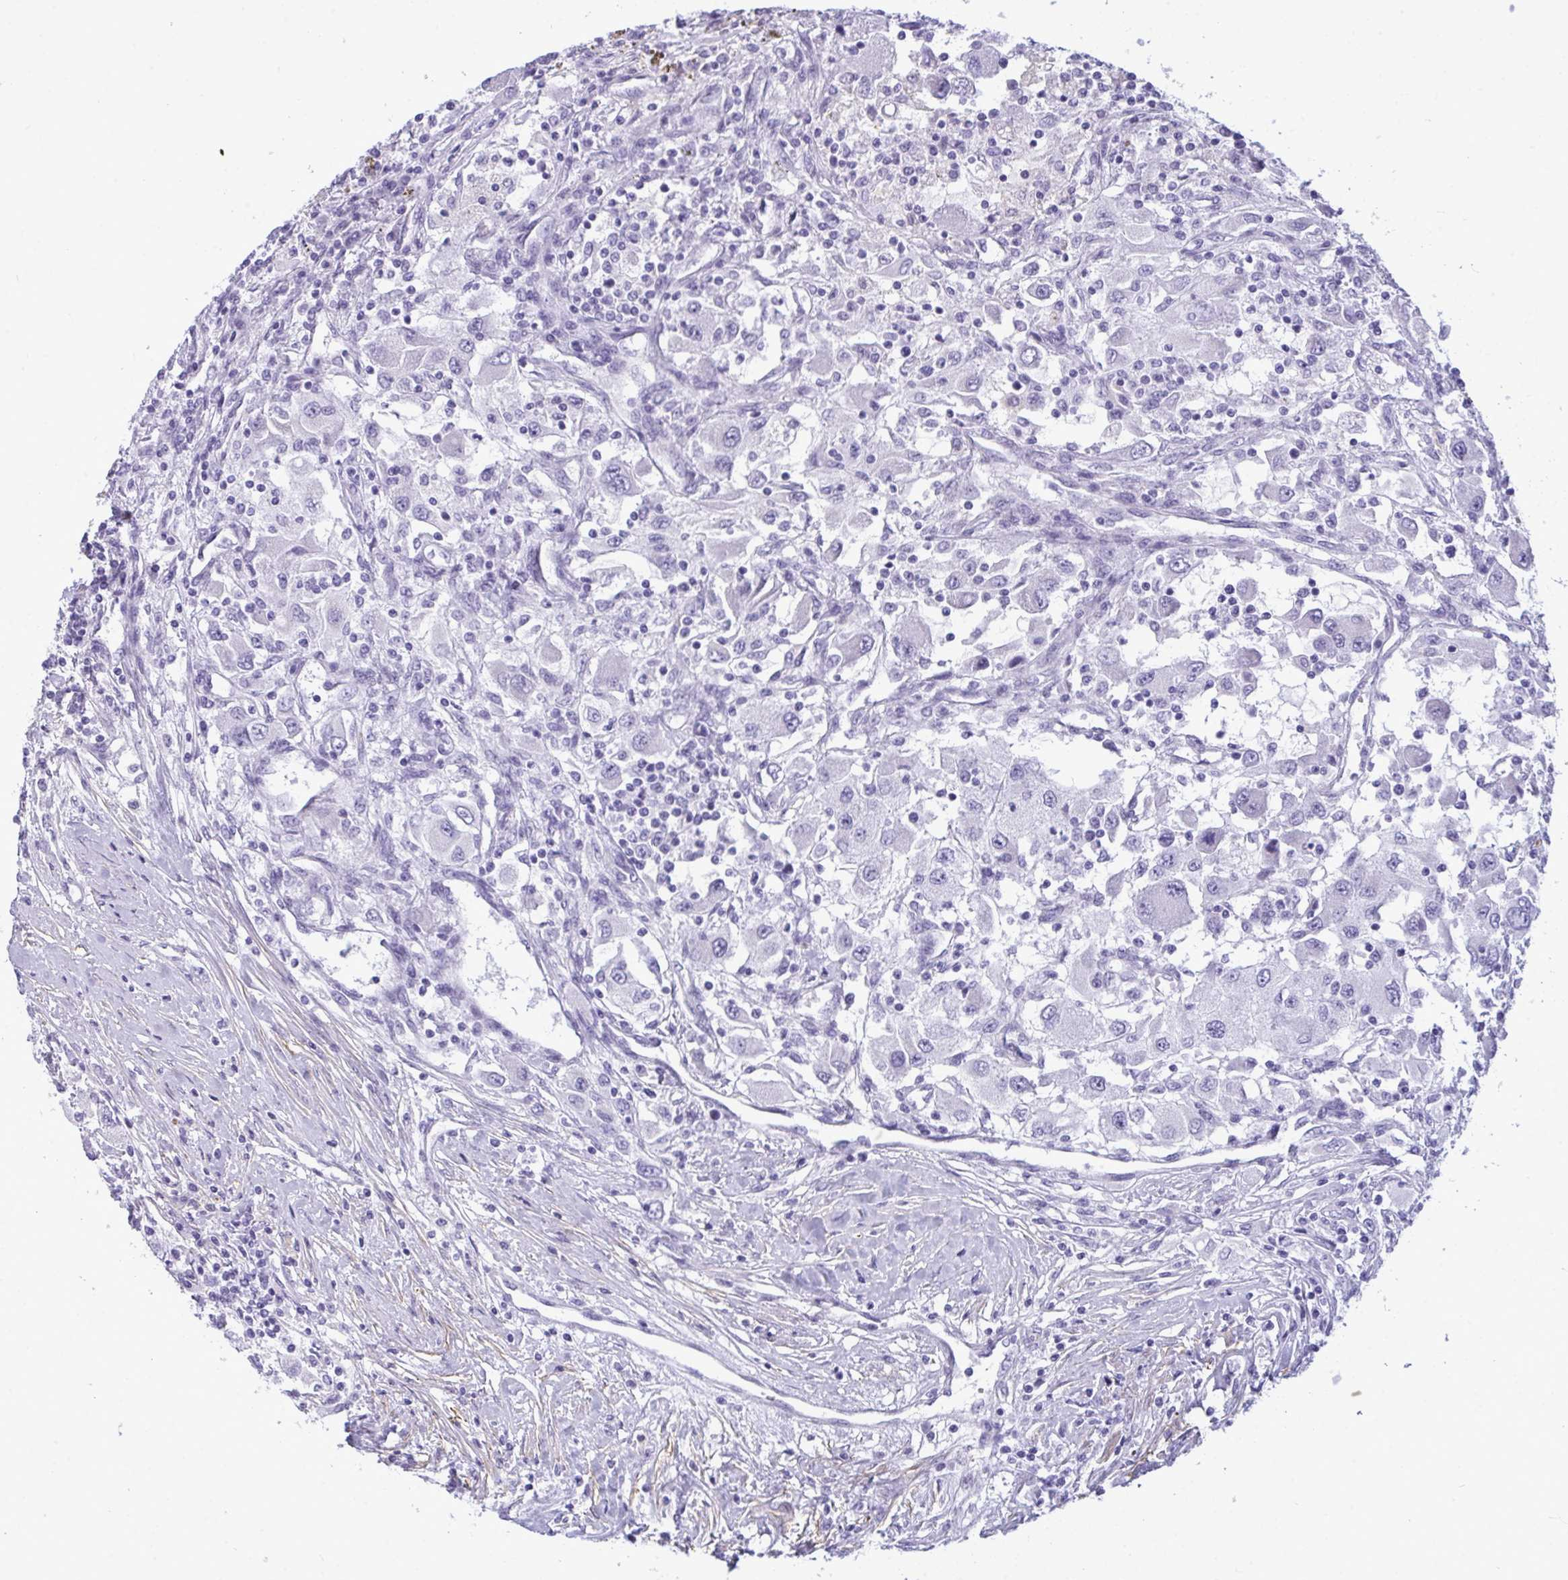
{"staining": {"intensity": "negative", "quantity": "none", "location": "none"}, "tissue": "renal cancer", "cell_type": "Tumor cells", "image_type": "cancer", "snomed": [{"axis": "morphology", "description": "Adenocarcinoma, NOS"}, {"axis": "topography", "description": "Kidney"}], "caption": "DAB immunohistochemical staining of human renal cancer displays no significant positivity in tumor cells.", "gene": "MYH10", "patient": {"sex": "female", "age": 67}}